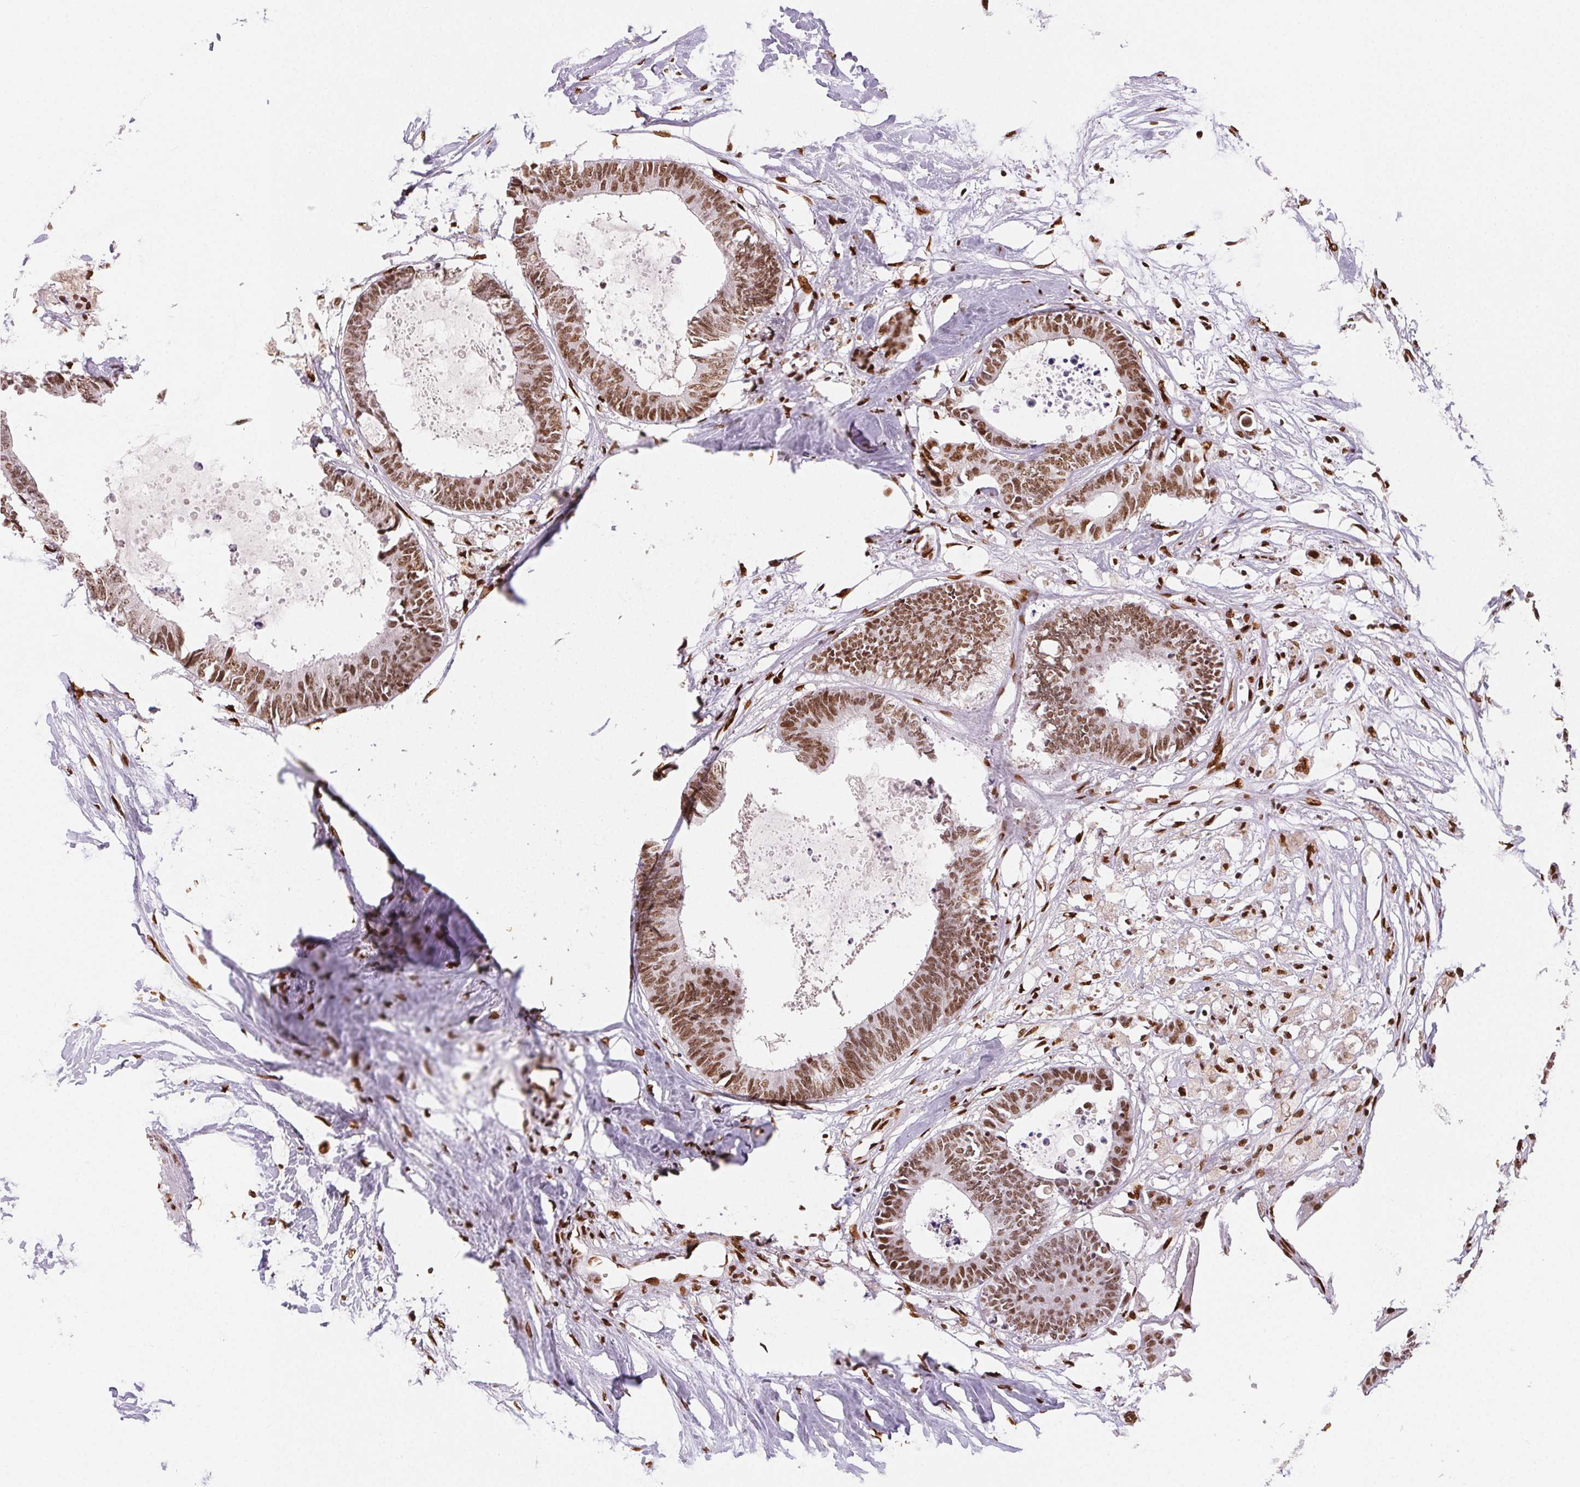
{"staining": {"intensity": "moderate", "quantity": ">75%", "location": "nuclear"}, "tissue": "colorectal cancer", "cell_type": "Tumor cells", "image_type": "cancer", "snomed": [{"axis": "morphology", "description": "Adenocarcinoma, NOS"}, {"axis": "topography", "description": "Colon"}, {"axis": "topography", "description": "Rectum"}], "caption": "Brown immunohistochemical staining in human adenocarcinoma (colorectal) demonstrates moderate nuclear positivity in approximately >75% of tumor cells.", "gene": "ZNF80", "patient": {"sex": "male", "age": 57}}